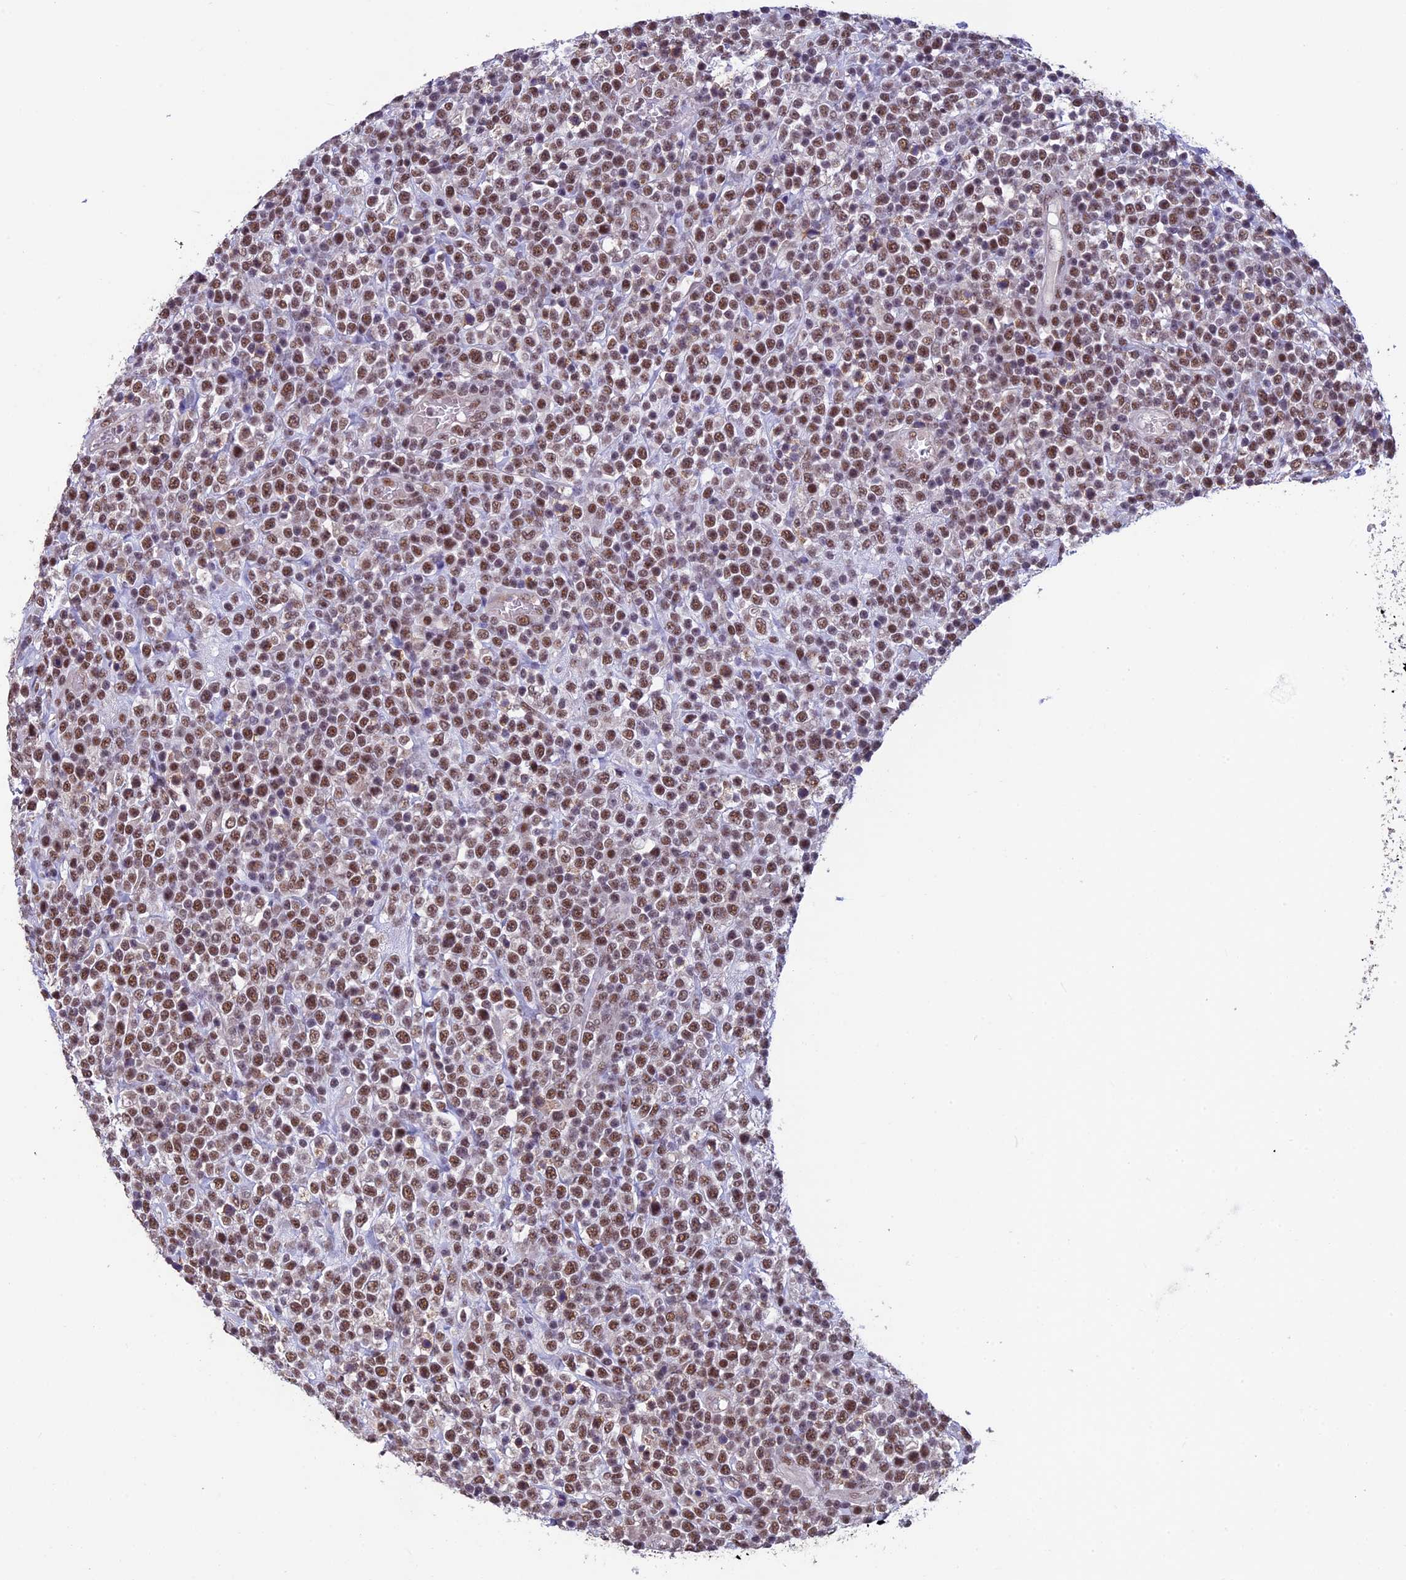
{"staining": {"intensity": "moderate", "quantity": ">75%", "location": "nuclear"}, "tissue": "lymphoma", "cell_type": "Tumor cells", "image_type": "cancer", "snomed": [{"axis": "morphology", "description": "Malignant lymphoma, non-Hodgkin's type, High grade"}, {"axis": "topography", "description": "Colon"}], "caption": "IHC (DAB (3,3'-diaminobenzidine)) staining of lymphoma demonstrates moderate nuclear protein positivity in about >75% of tumor cells.", "gene": "RNF40", "patient": {"sex": "female", "age": 53}}